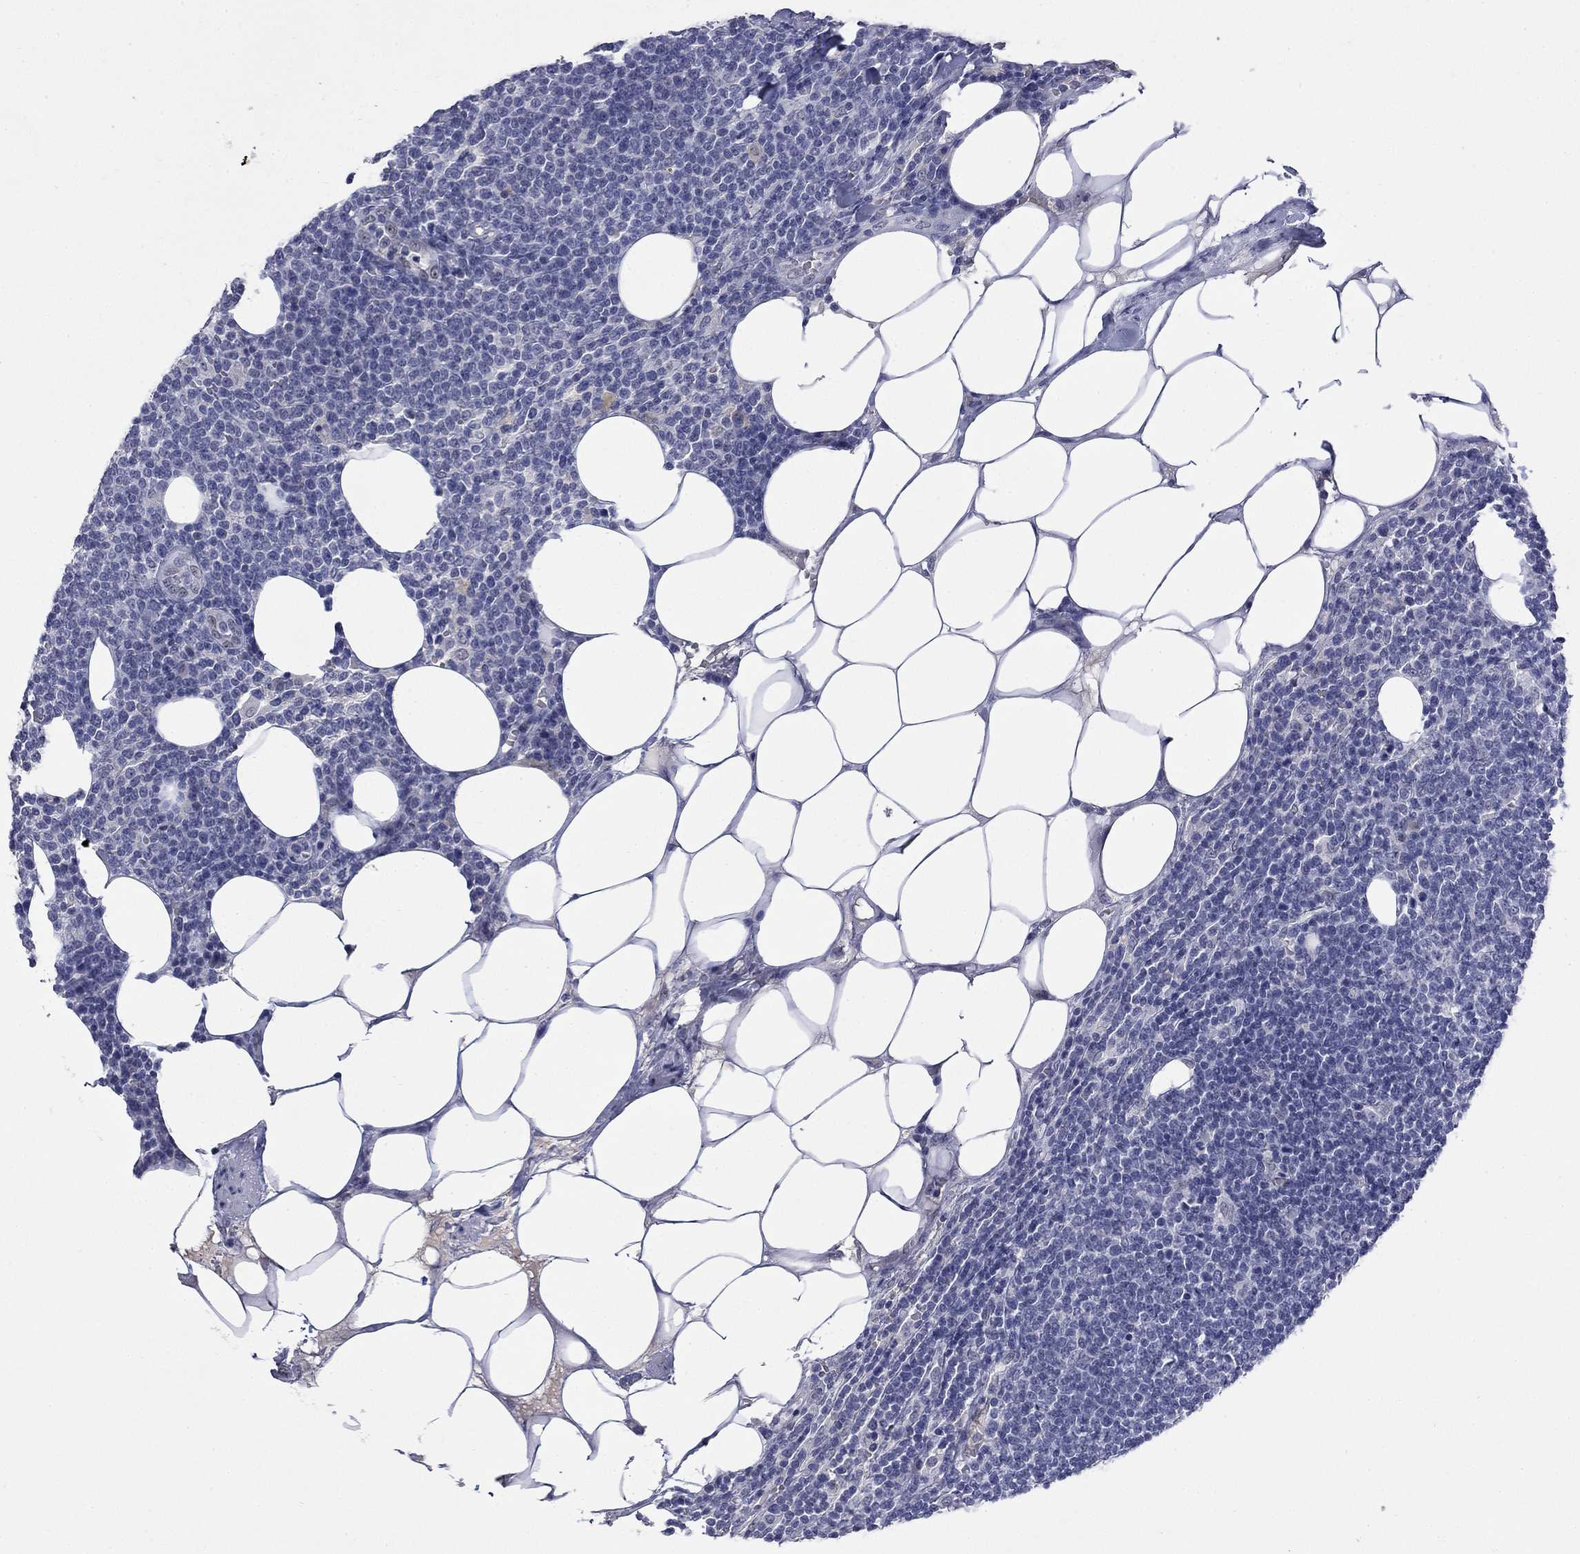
{"staining": {"intensity": "negative", "quantity": "none", "location": "none"}, "tissue": "lymphoma", "cell_type": "Tumor cells", "image_type": "cancer", "snomed": [{"axis": "morphology", "description": "Malignant lymphoma, non-Hodgkin's type, High grade"}, {"axis": "topography", "description": "Lymph node"}], "caption": "DAB immunohistochemical staining of human high-grade malignant lymphoma, non-Hodgkin's type shows no significant staining in tumor cells.", "gene": "SLC51A", "patient": {"sex": "male", "age": 61}}